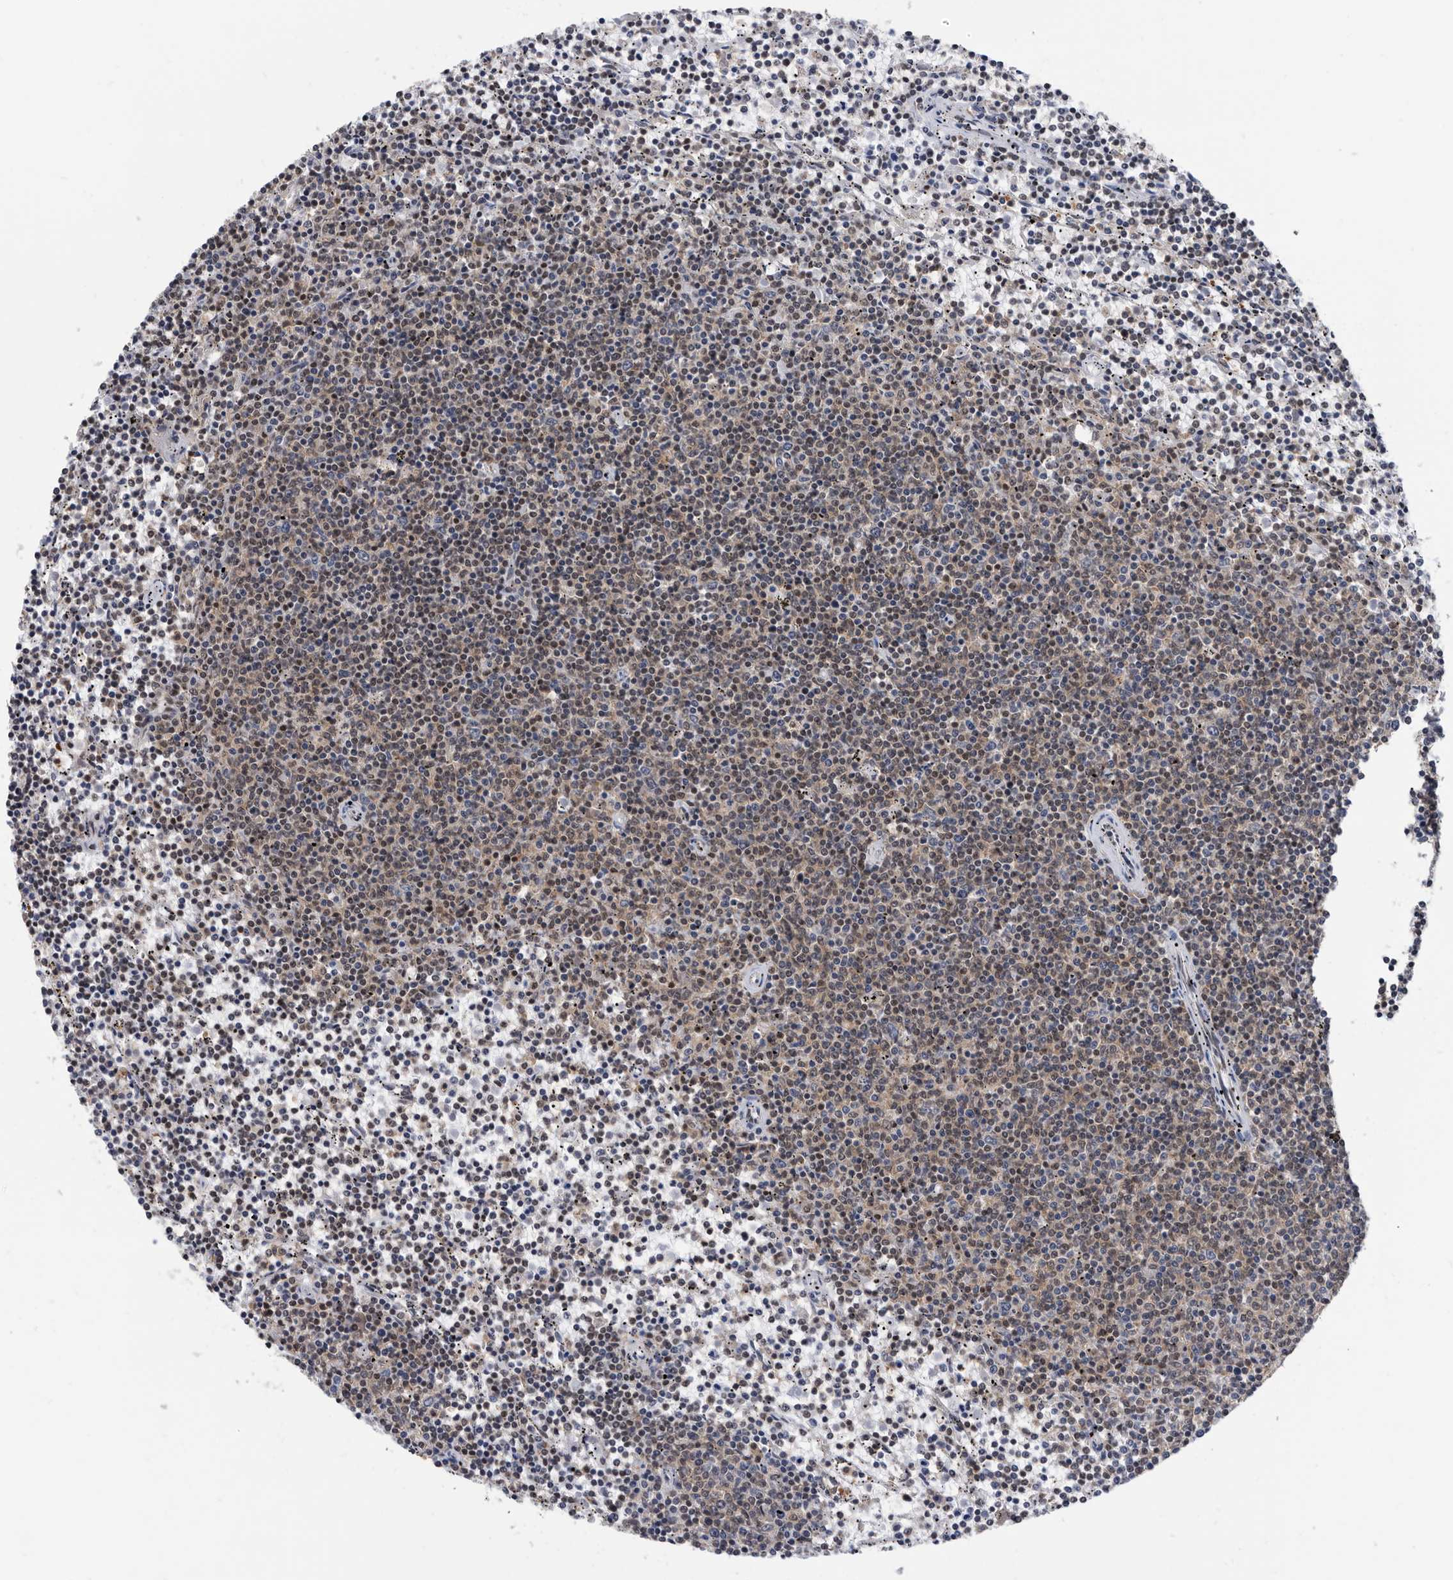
{"staining": {"intensity": "weak", "quantity": "25%-75%", "location": "nuclear"}, "tissue": "lymphoma", "cell_type": "Tumor cells", "image_type": "cancer", "snomed": [{"axis": "morphology", "description": "Malignant lymphoma, non-Hodgkin's type, Low grade"}, {"axis": "topography", "description": "Spleen"}], "caption": "Immunohistochemistry (IHC) micrograph of human low-grade malignant lymphoma, non-Hodgkin's type stained for a protein (brown), which demonstrates low levels of weak nuclear expression in approximately 25%-75% of tumor cells.", "gene": "ZNF260", "patient": {"sex": "female", "age": 50}}